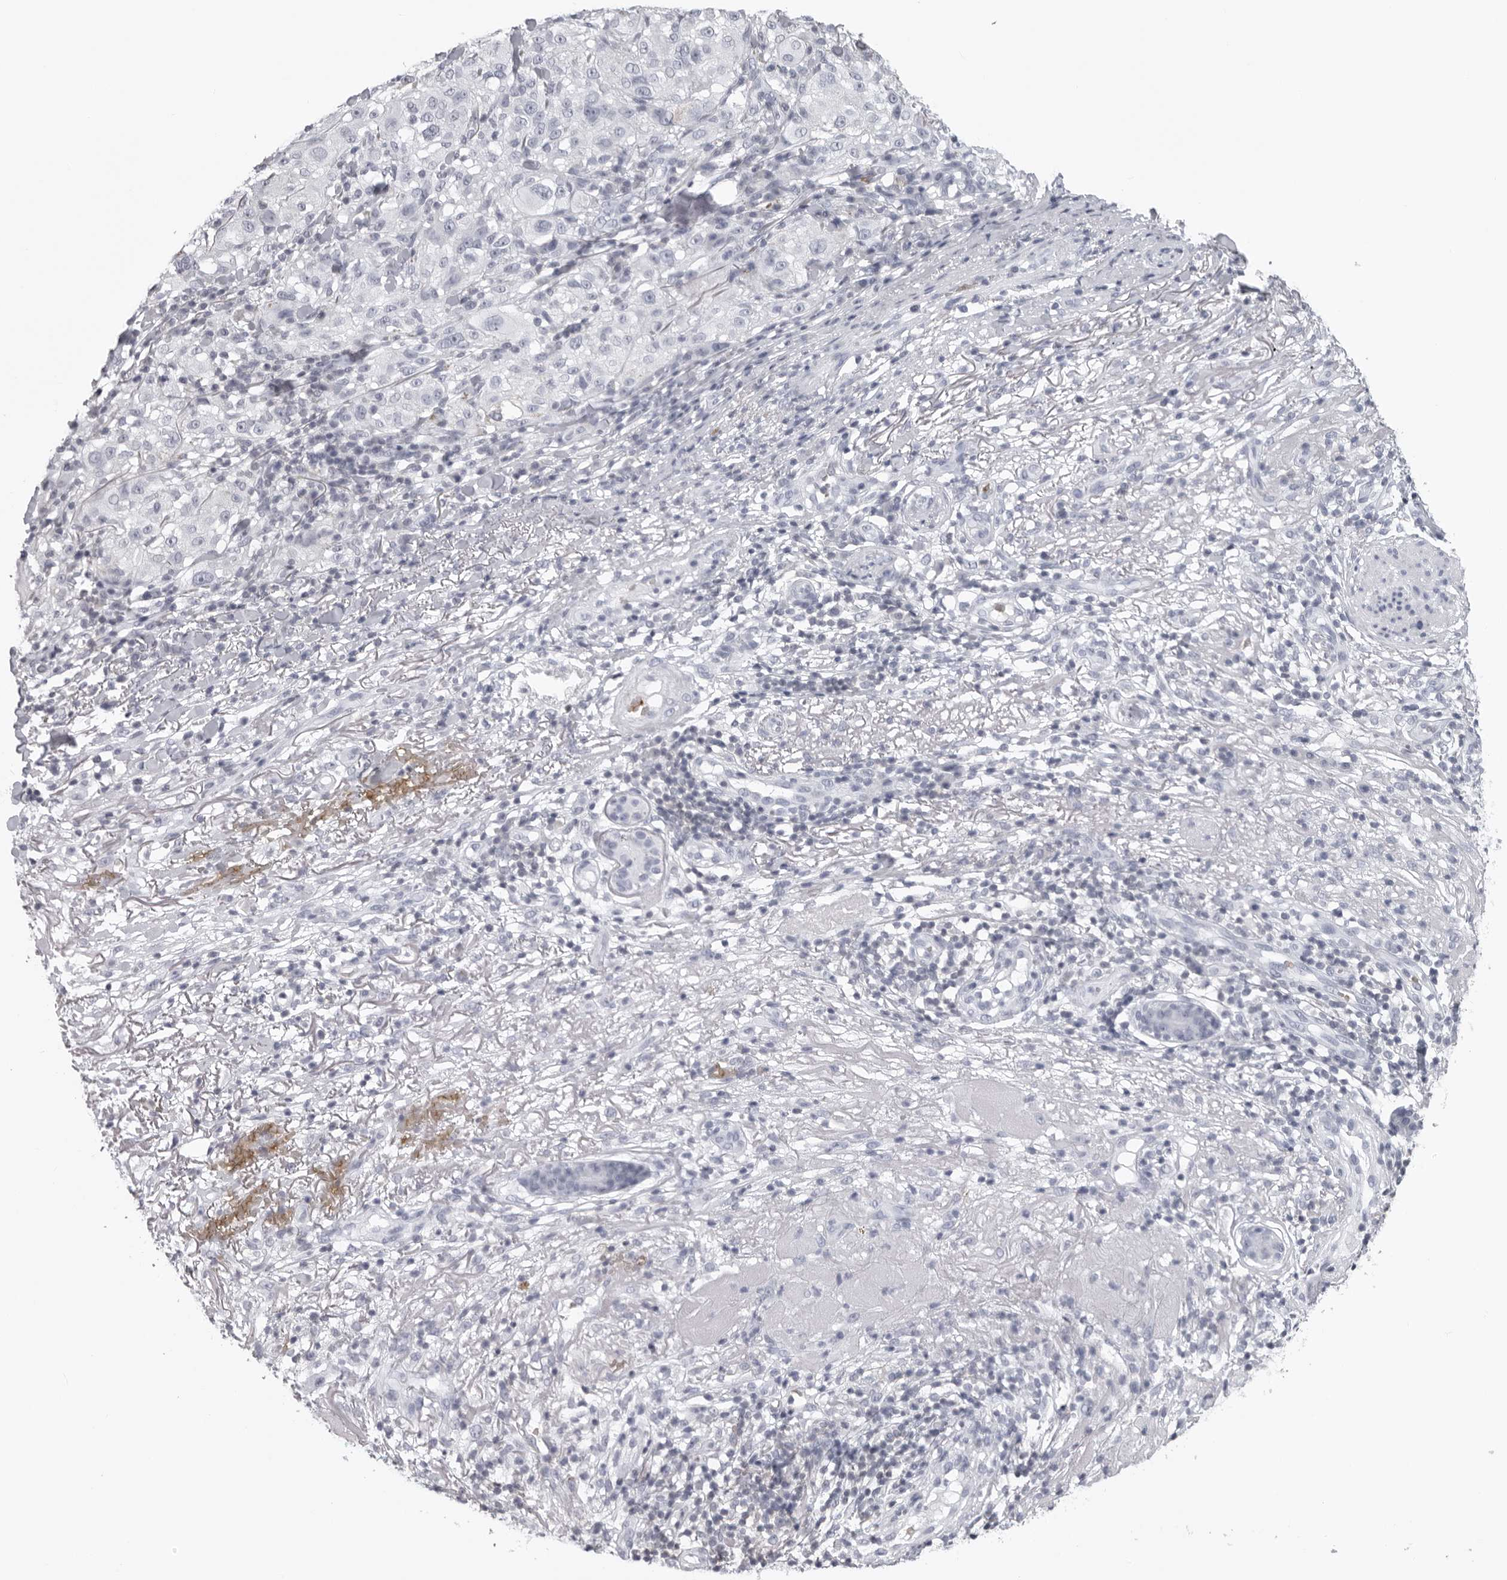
{"staining": {"intensity": "negative", "quantity": "none", "location": "none"}, "tissue": "melanoma", "cell_type": "Tumor cells", "image_type": "cancer", "snomed": [{"axis": "morphology", "description": "Necrosis, NOS"}, {"axis": "morphology", "description": "Malignant melanoma, NOS"}, {"axis": "topography", "description": "Skin"}], "caption": "Immunohistochemistry micrograph of human malignant melanoma stained for a protein (brown), which demonstrates no positivity in tumor cells.", "gene": "EPB41", "patient": {"sex": "female", "age": 87}}